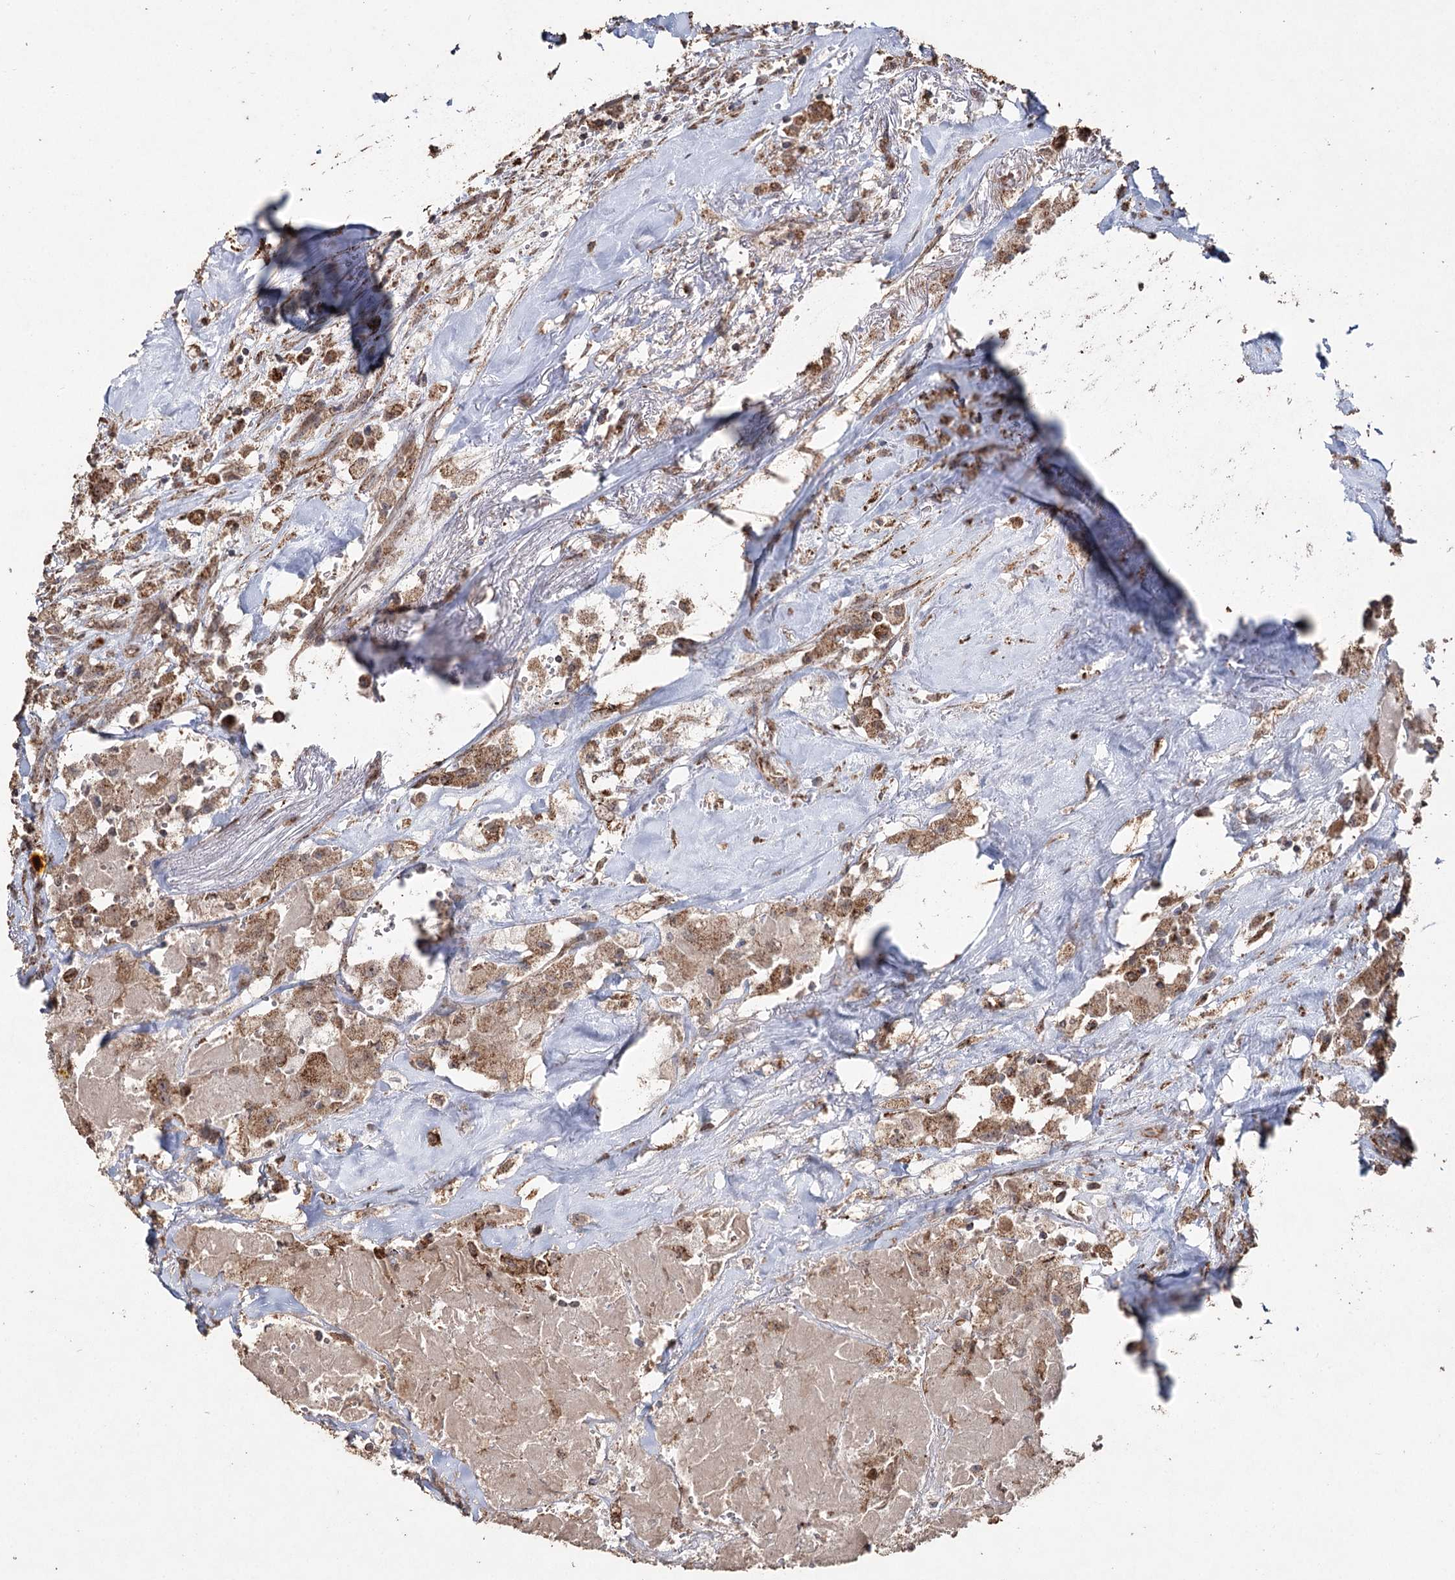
{"staining": {"intensity": "moderate", "quantity": ">75%", "location": "cytoplasmic/membranous"}, "tissue": "thyroid cancer", "cell_type": "Tumor cells", "image_type": "cancer", "snomed": [{"axis": "morphology", "description": "Papillary adenocarcinoma, NOS"}, {"axis": "topography", "description": "Thyroid gland"}], "caption": "The immunohistochemical stain highlights moderate cytoplasmic/membranous expression in tumor cells of papillary adenocarcinoma (thyroid) tissue.", "gene": "SLF2", "patient": {"sex": "female", "age": 59}}